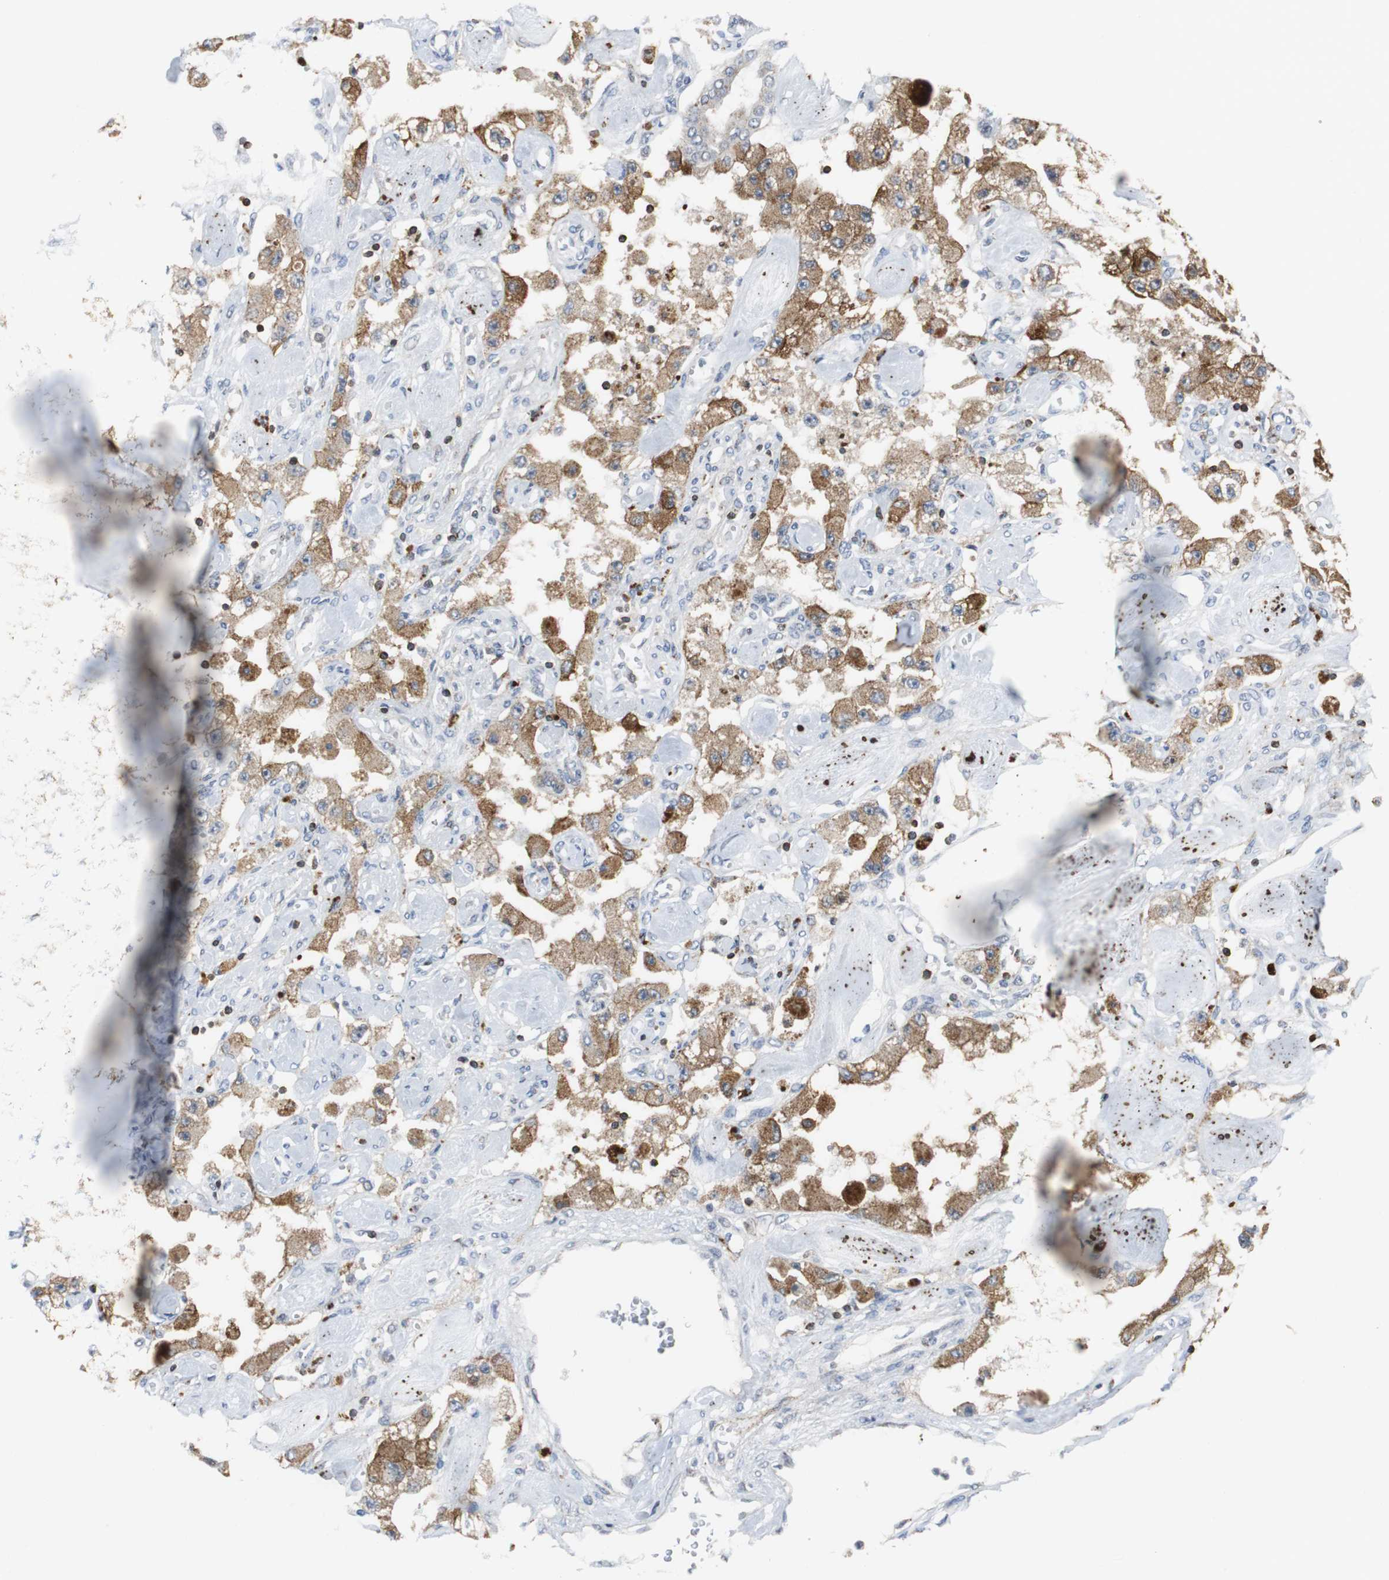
{"staining": {"intensity": "moderate", "quantity": ">75%", "location": "cytoplasmic/membranous"}, "tissue": "carcinoid", "cell_type": "Tumor cells", "image_type": "cancer", "snomed": [{"axis": "morphology", "description": "Carcinoid, malignant, NOS"}, {"axis": "topography", "description": "Pancreas"}], "caption": "Tumor cells exhibit medium levels of moderate cytoplasmic/membranous staining in about >75% of cells in carcinoid (malignant).", "gene": "TUBA4A", "patient": {"sex": "male", "age": 41}}